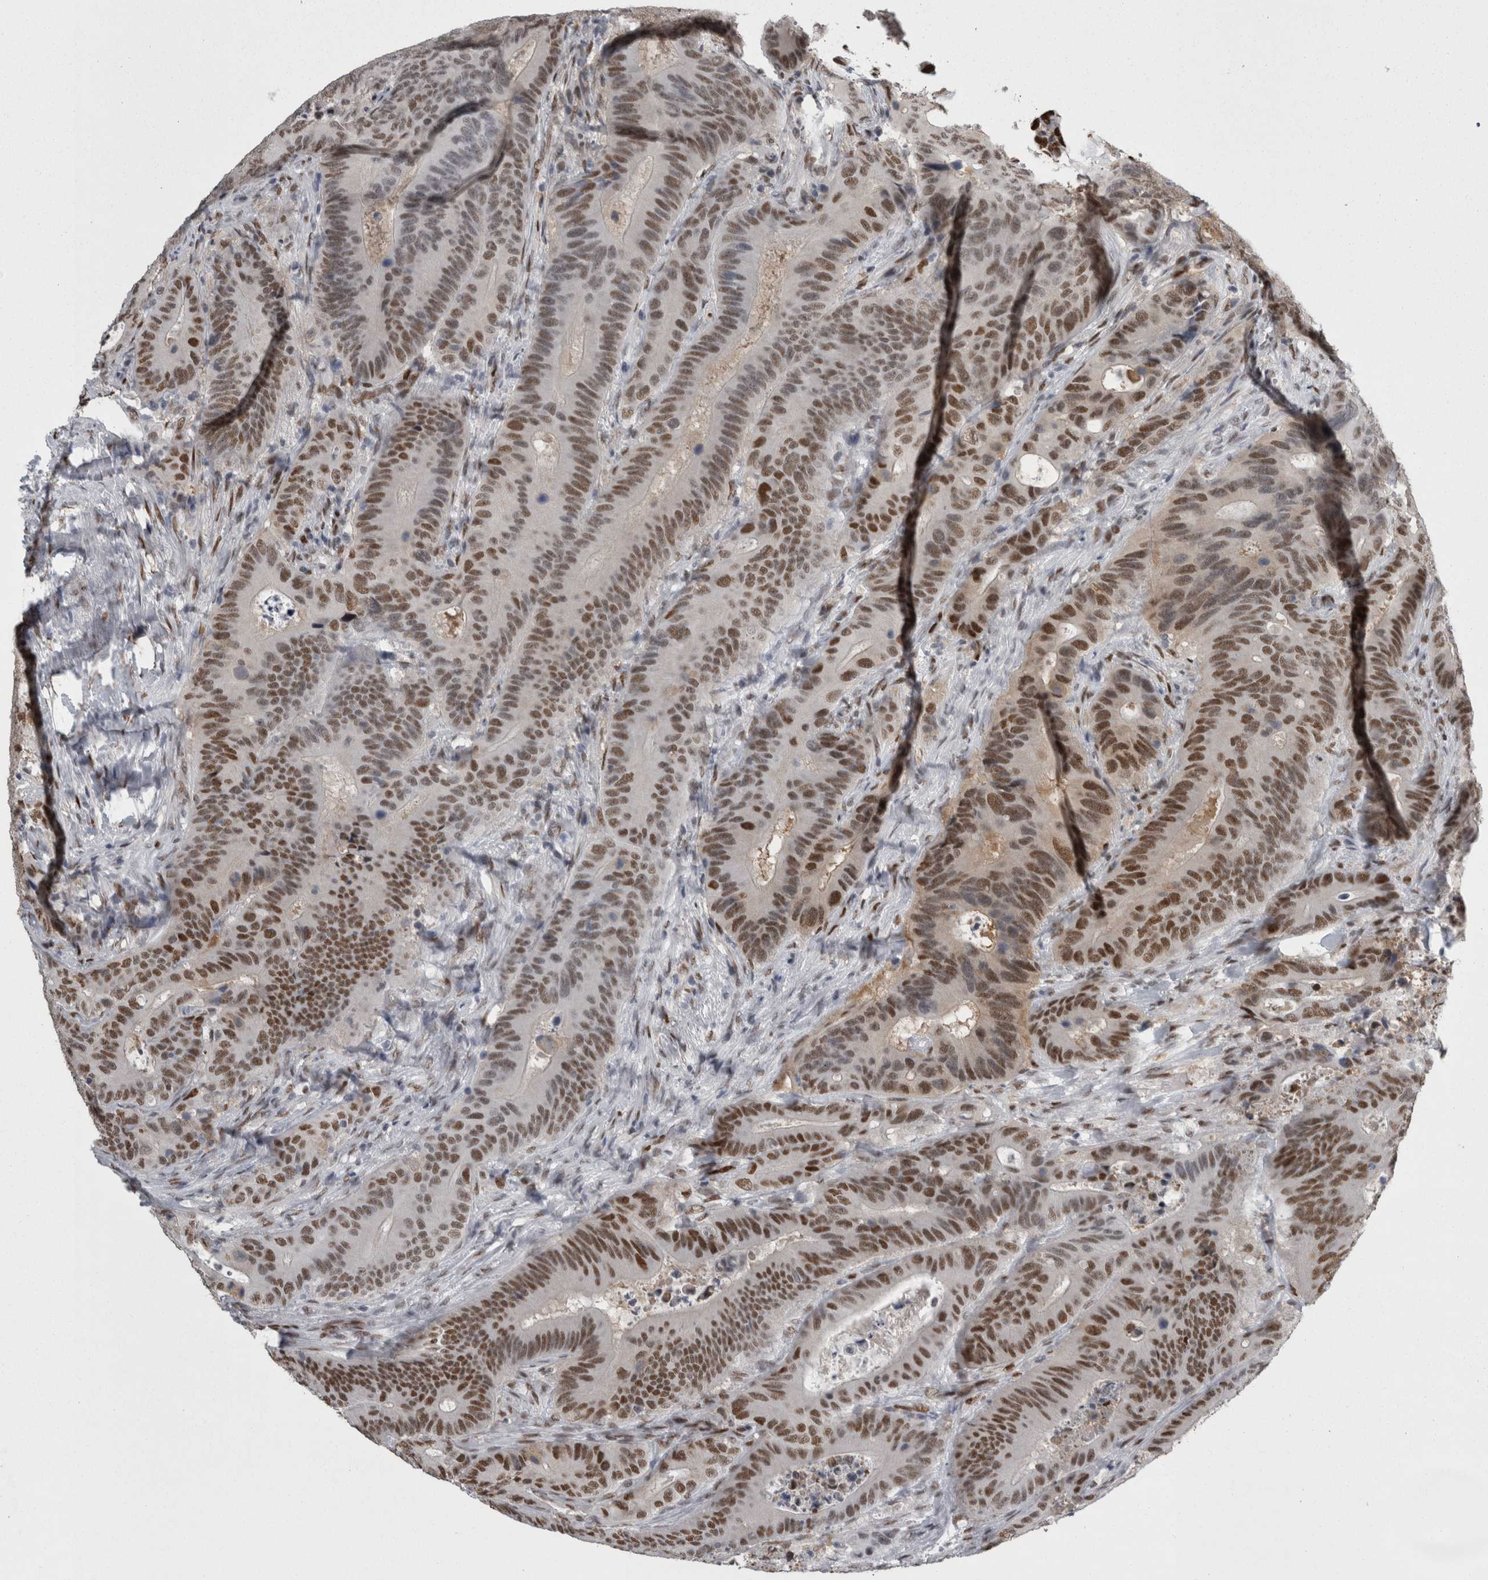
{"staining": {"intensity": "moderate", "quantity": ">75%", "location": "nuclear"}, "tissue": "colorectal cancer", "cell_type": "Tumor cells", "image_type": "cancer", "snomed": [{"axis": "morphology", "description": "Adenocarcinoma, NOS"}, {"axis": "topography", "description": "Colon"}], "caption": "Adenocarcinoma (colorectal) stained with a brown dye demonstrates moderate nuclear positive staining in approximately >75% of tumor cells.", "gene": "C1orf54", "patient": {"sex": "male", "age": 83}}